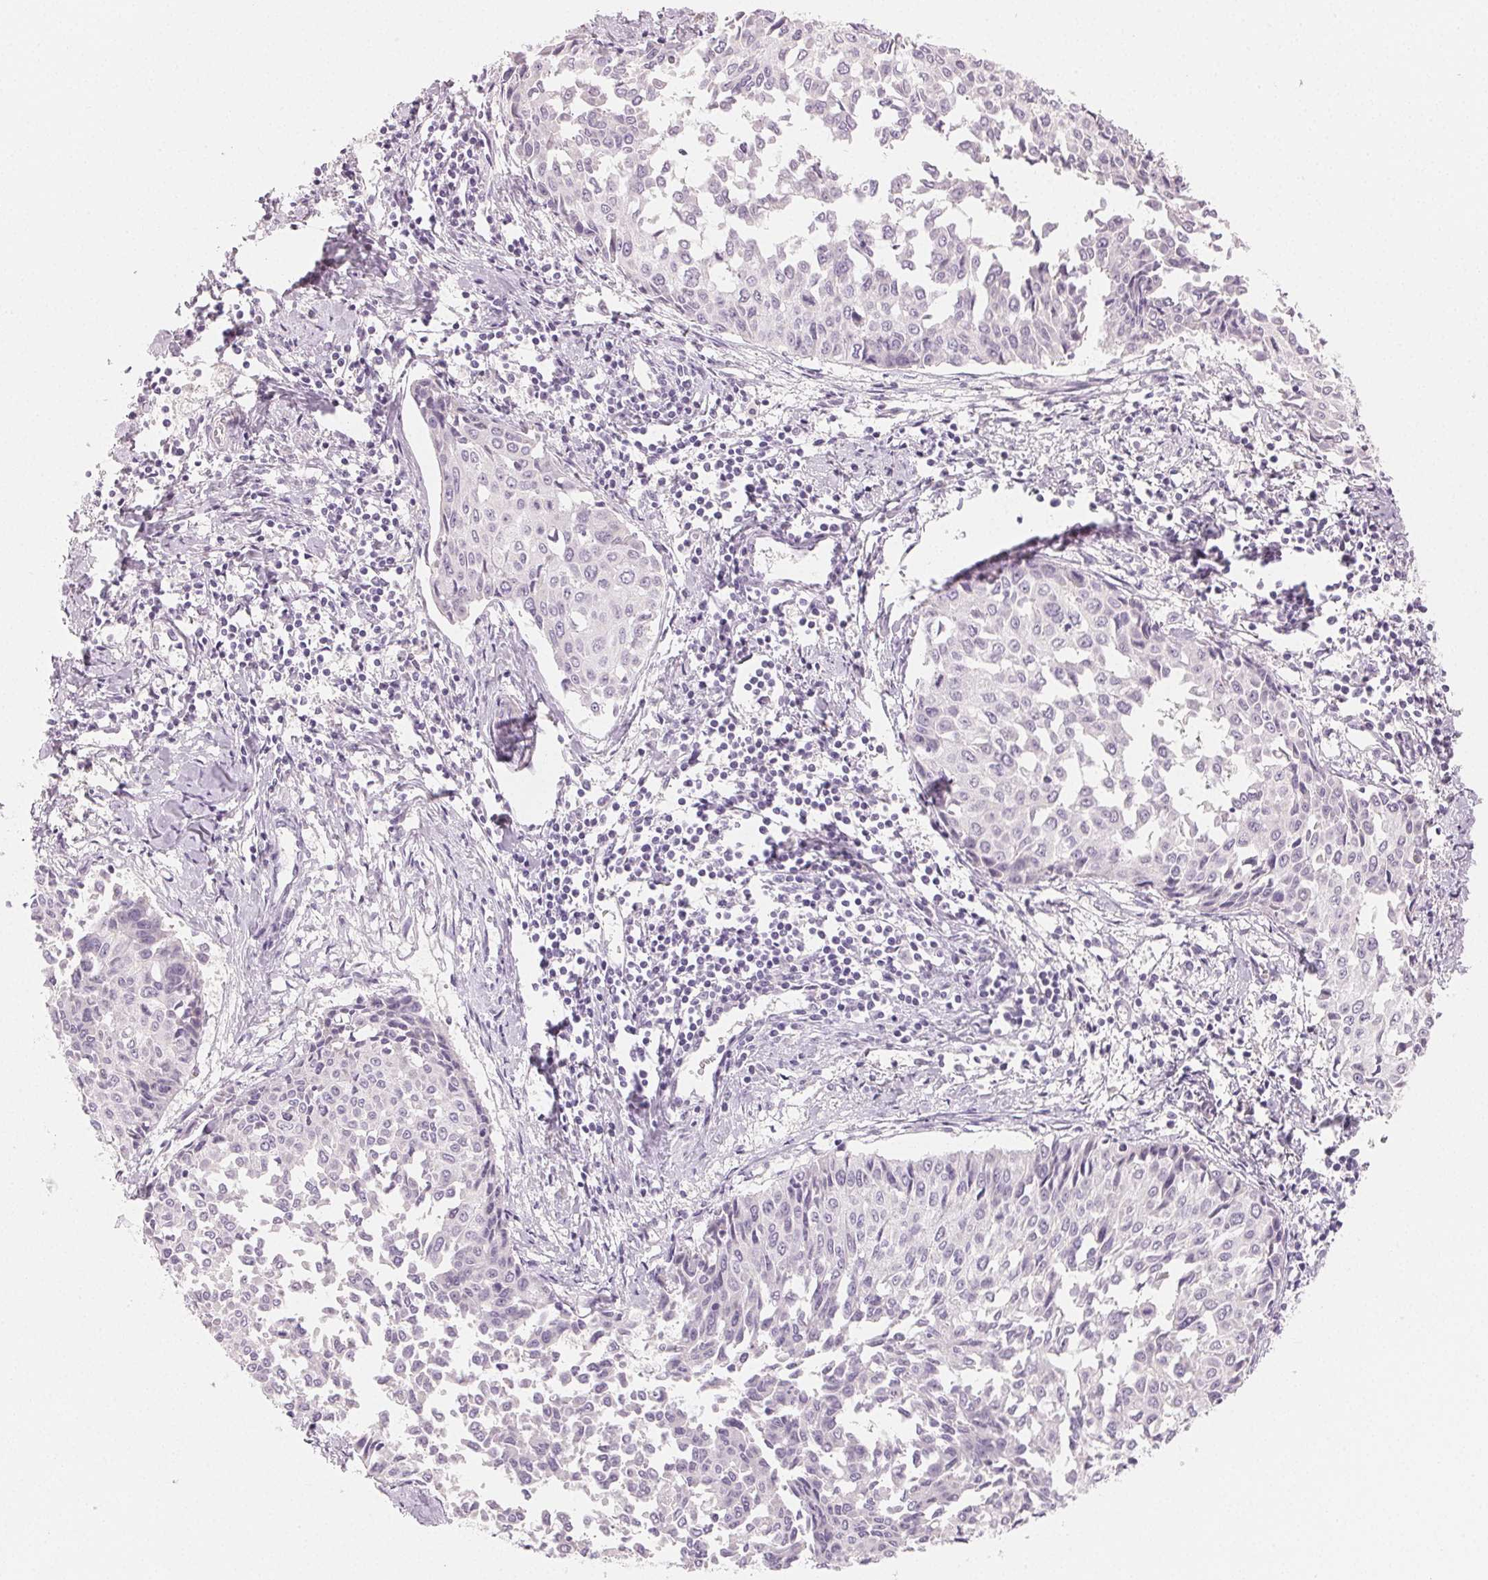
{"staining": {"intensity": "negative", "quantity": "none", "location": "none"}, "tissue": "cervical cancer", "cell_type": "Tumor cells", "image_type": "cancer", "snomed": [{"axis": "morphology", "description": "Squamous cell carcinoma, NOS"}, {"axis": "topography", "description": "Cervix"}], "caption": "Protein analysis of squamous cell carcinoma (cervical) demonstrates no significant expression in tumor cells. (Stains: DAB (3,3'-diaminobenzidine) immunohistochemistry (IHC) with hematoxylin counter stain, Microscopy: brightfield microscopy at high magnification).", "gene": "MYBL1", "patient": {"sex": "female", "age": 50}}